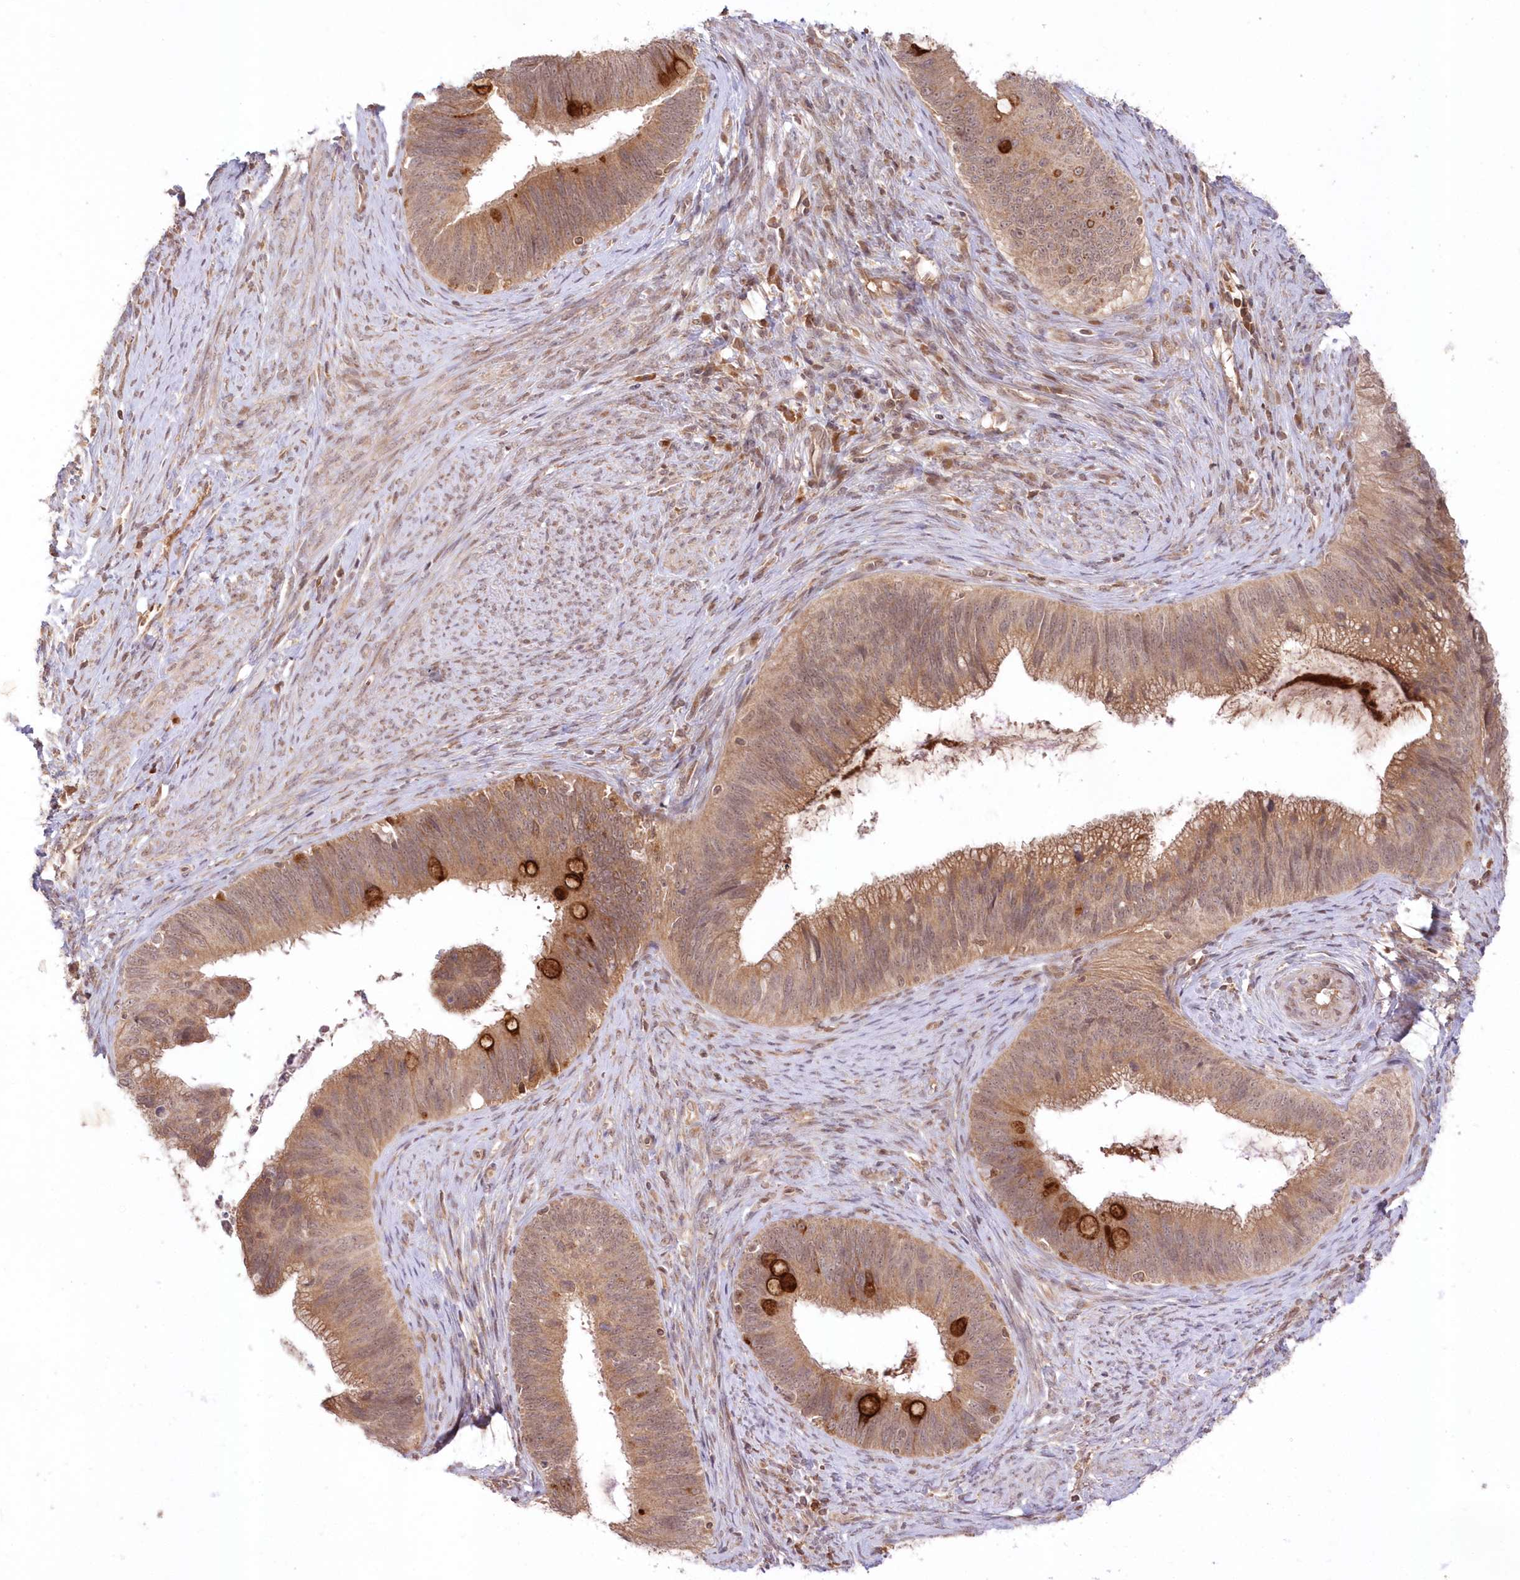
{"staining": {"intensity": "strong", "quantity": ">75%", "location": "cytoplasmic/membranous"}, "tissue": "cervical cancer", "cell_type": "Tumor cells", "image_type": "cancer", "snomed": [{"axis": "morphology", "description": "Adenocarcinoma, NOS"}, {"axis": "topography", "description": "Cervix"}], "caption": "Immunohistochemistry (DAB (3,3'-diaminobenzidine)) staining of cervical cancer shows strong cytoplasmic/membranous protein expression in about >75% of tumor cells. The protein is stained brown, and the nuclei are stained in blue (DAB (3,3'-diaminobenzidine) IHC with brightfield microscopy, high magnification).", "gene": "MTMR3", "patient": {"sex": "female", "age": 42}}